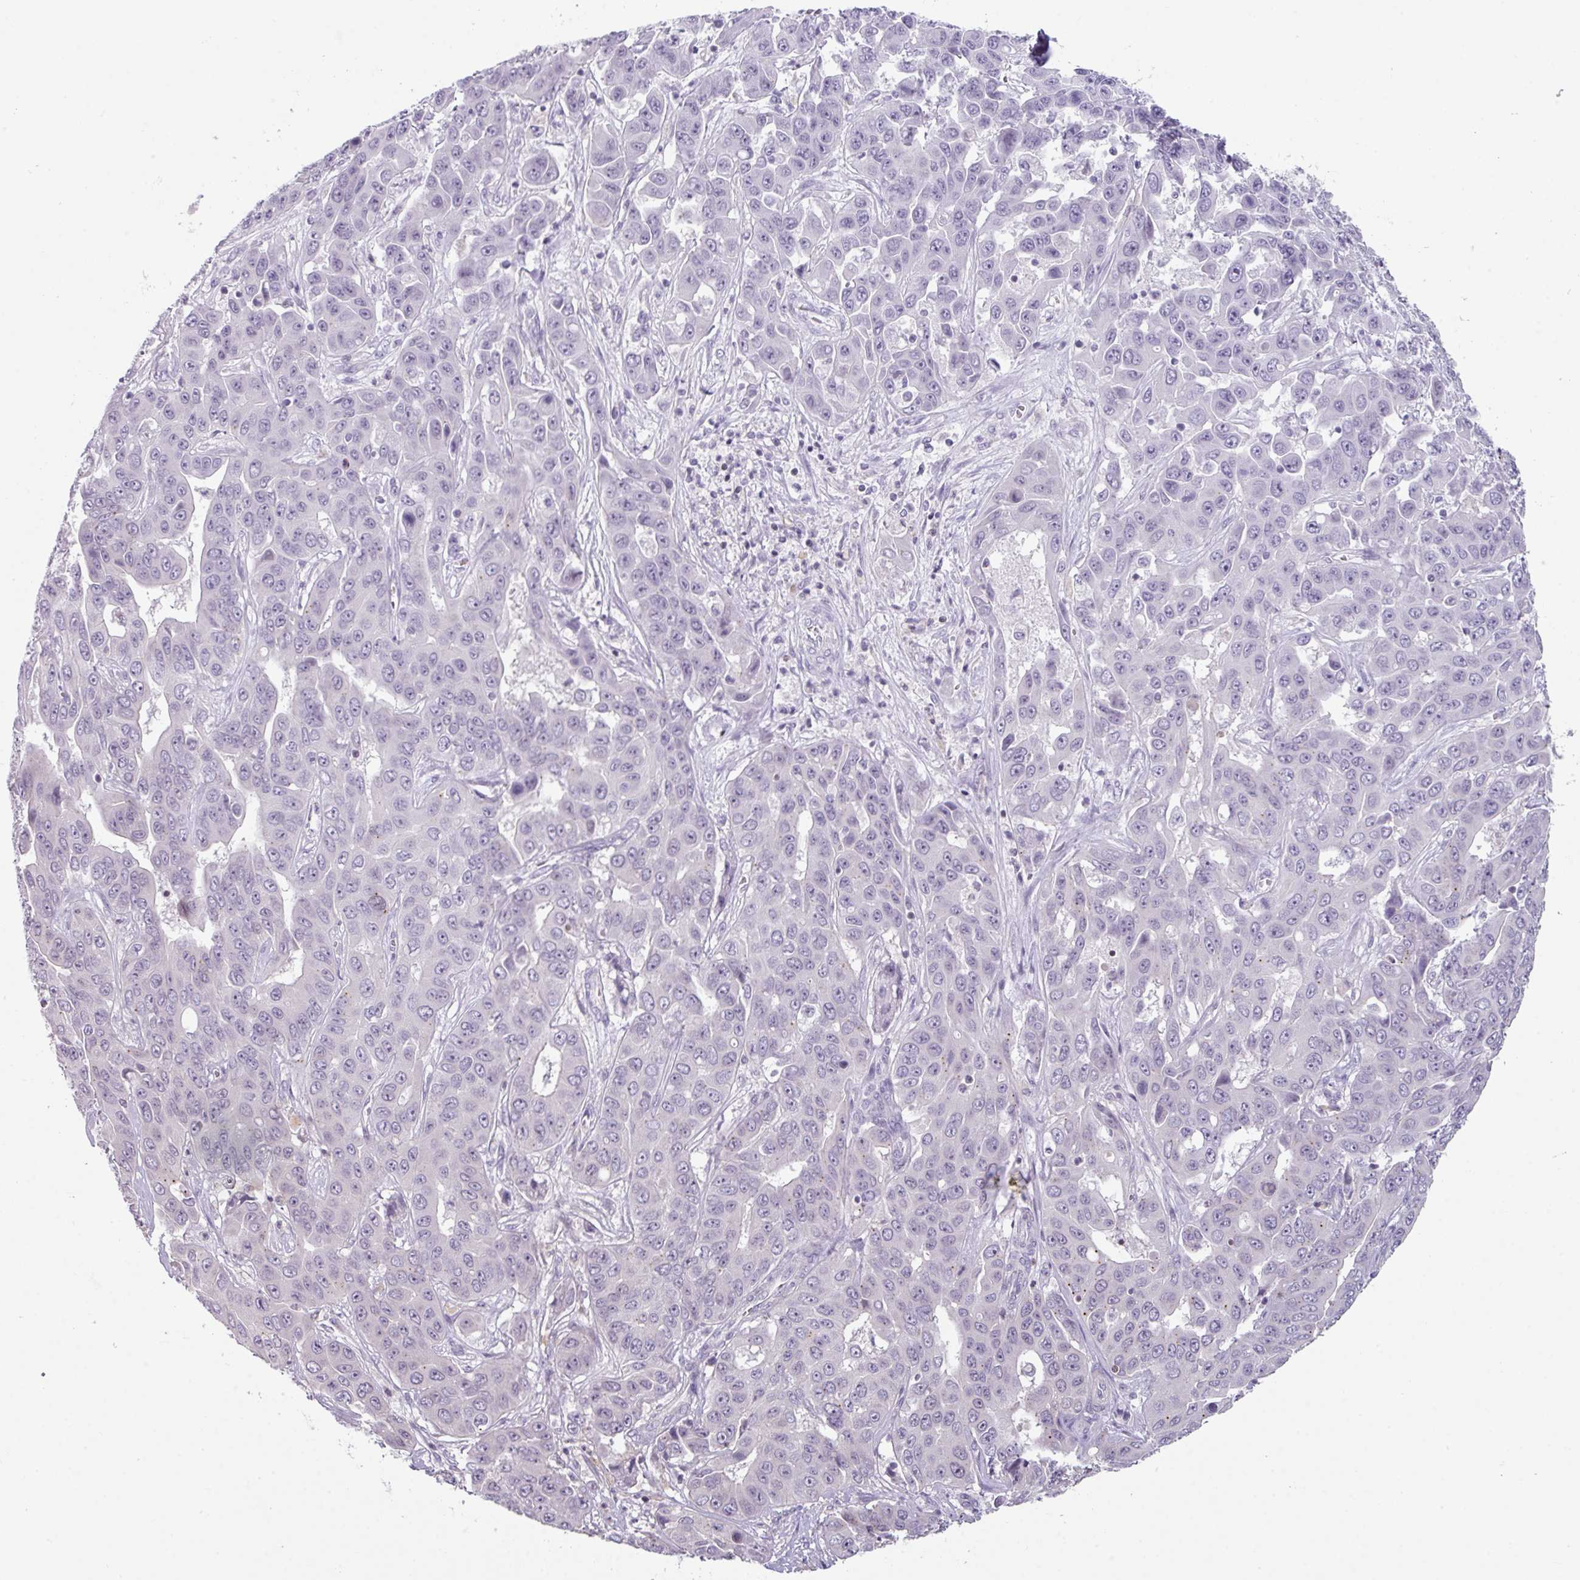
{"staining": {"intensity": "negative", "quantity": "none", "location": "none"}, "tissue": "liver cancer", "cell_type": "Tumor cells", "image_type": "cancer", "snomed": [{"axis": "morphology", "description": "Cholangiocarcinoma"}, {"axis": "topography", "description": "Liver"}], "caption": "Liver cholangiocarcinoma was stained to show a protein in brown. There is no significant expression in tumor cells.", "gene": "STAT5A", "patient": {"sex": "female", "age": 52}}